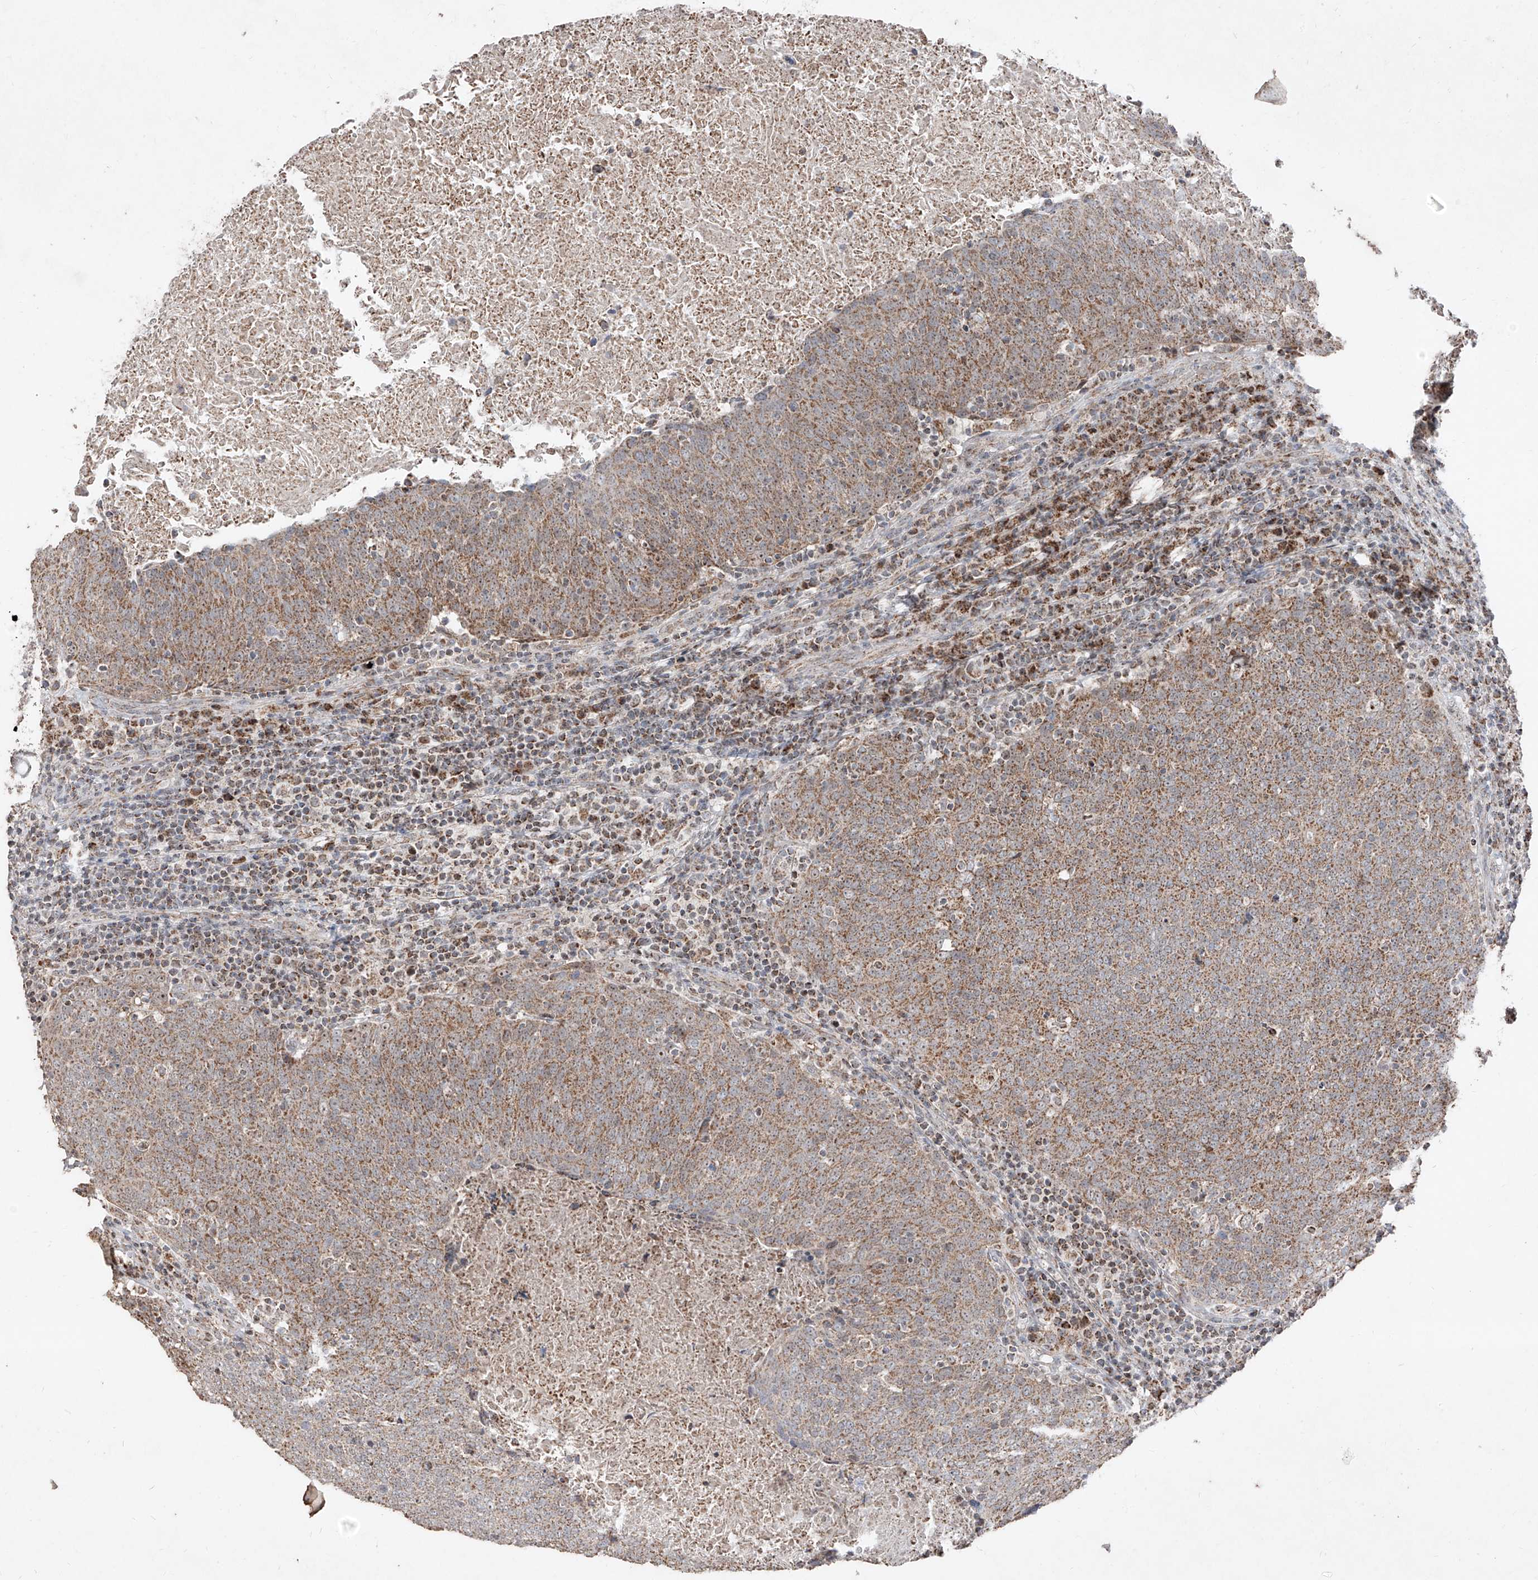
{"staining": {"intensity": "moderate", "quantity": ">75%", "location": "cytoplasmic/membranous"}, "tissue": "head and neck cancer", "cell_type": "Tumor cells", "image_type": "cancer", "snomed": [{"axis": "morphology", "description": "Squamous cell carcinoma, NOS"}, {"axis": "morphology", "description": "Squamous cell carcinoma, metastatic, NOS"}, {"axis": "topography", "description": "Lymph node"}, {"axis": "topography", "description": "Head-Neck"}], "caption": "Immunohistochemical staining of human head and neck squamous cell carcinoma demonstrates medium levels of moderate cytoplasmic/membranous protein staining in approximately >75% of tumor cells.", "gene": "NDUFB3", "patient": {"sex": "male", "age": 62}}